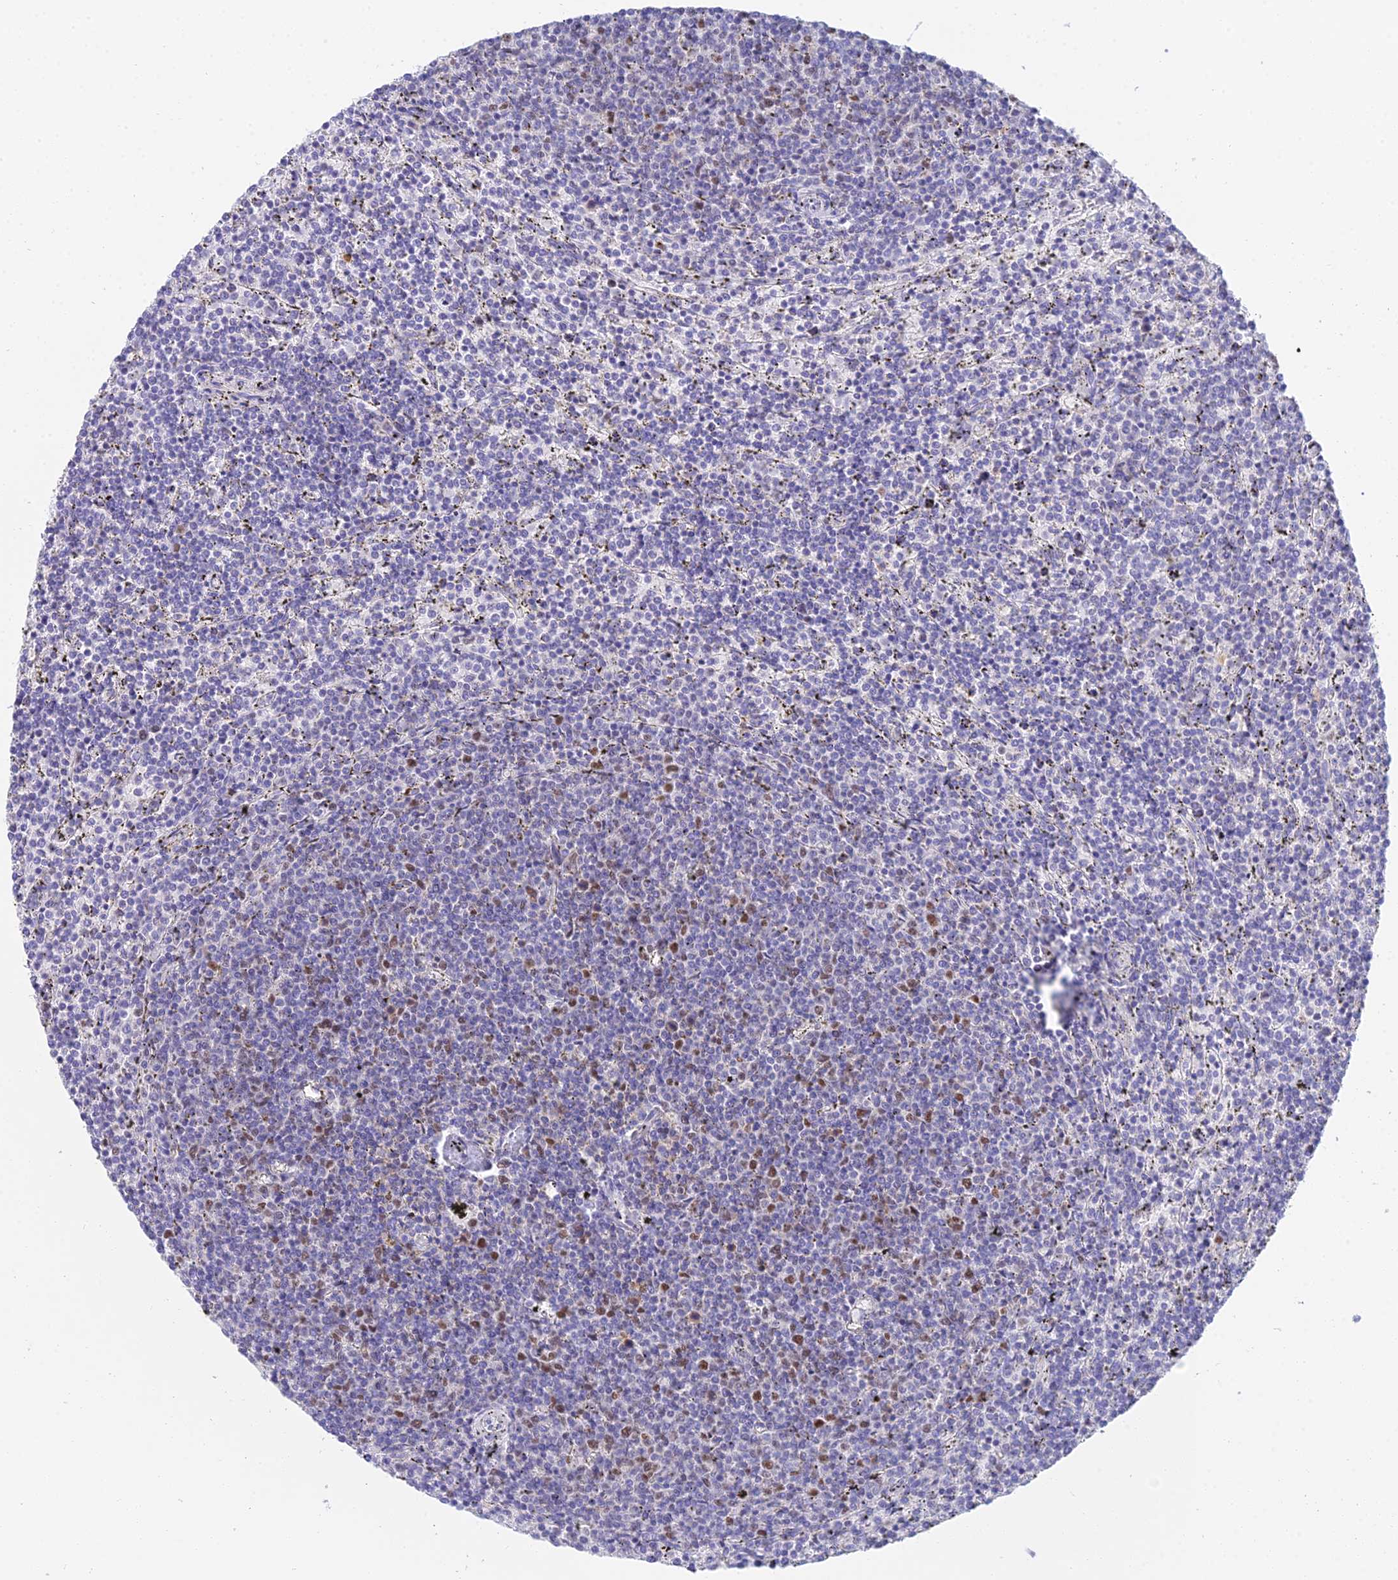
{"staining": {"intensity": "moderate", "quantity": "<25%", "location": "nuclear"}, "tissue": "lymphoma", "cell_type": "Tumor cells", "image_type": "cancer", "snomed": [{"axis": "morphology", "description": "Malignant lymphoma, non-Hodgkin's type, Low grade"}, {"axis": "topography", "description": "Spleen"}], "caption": "Low-grade malignant lymphoma, non-Hodgkin's type stained with DAB IHC shows low levels of moderate nuclear expression in approximately <25% of tumor cells.", "gene": "MCM2", "patient": {"sex": "female", "age": 50}}